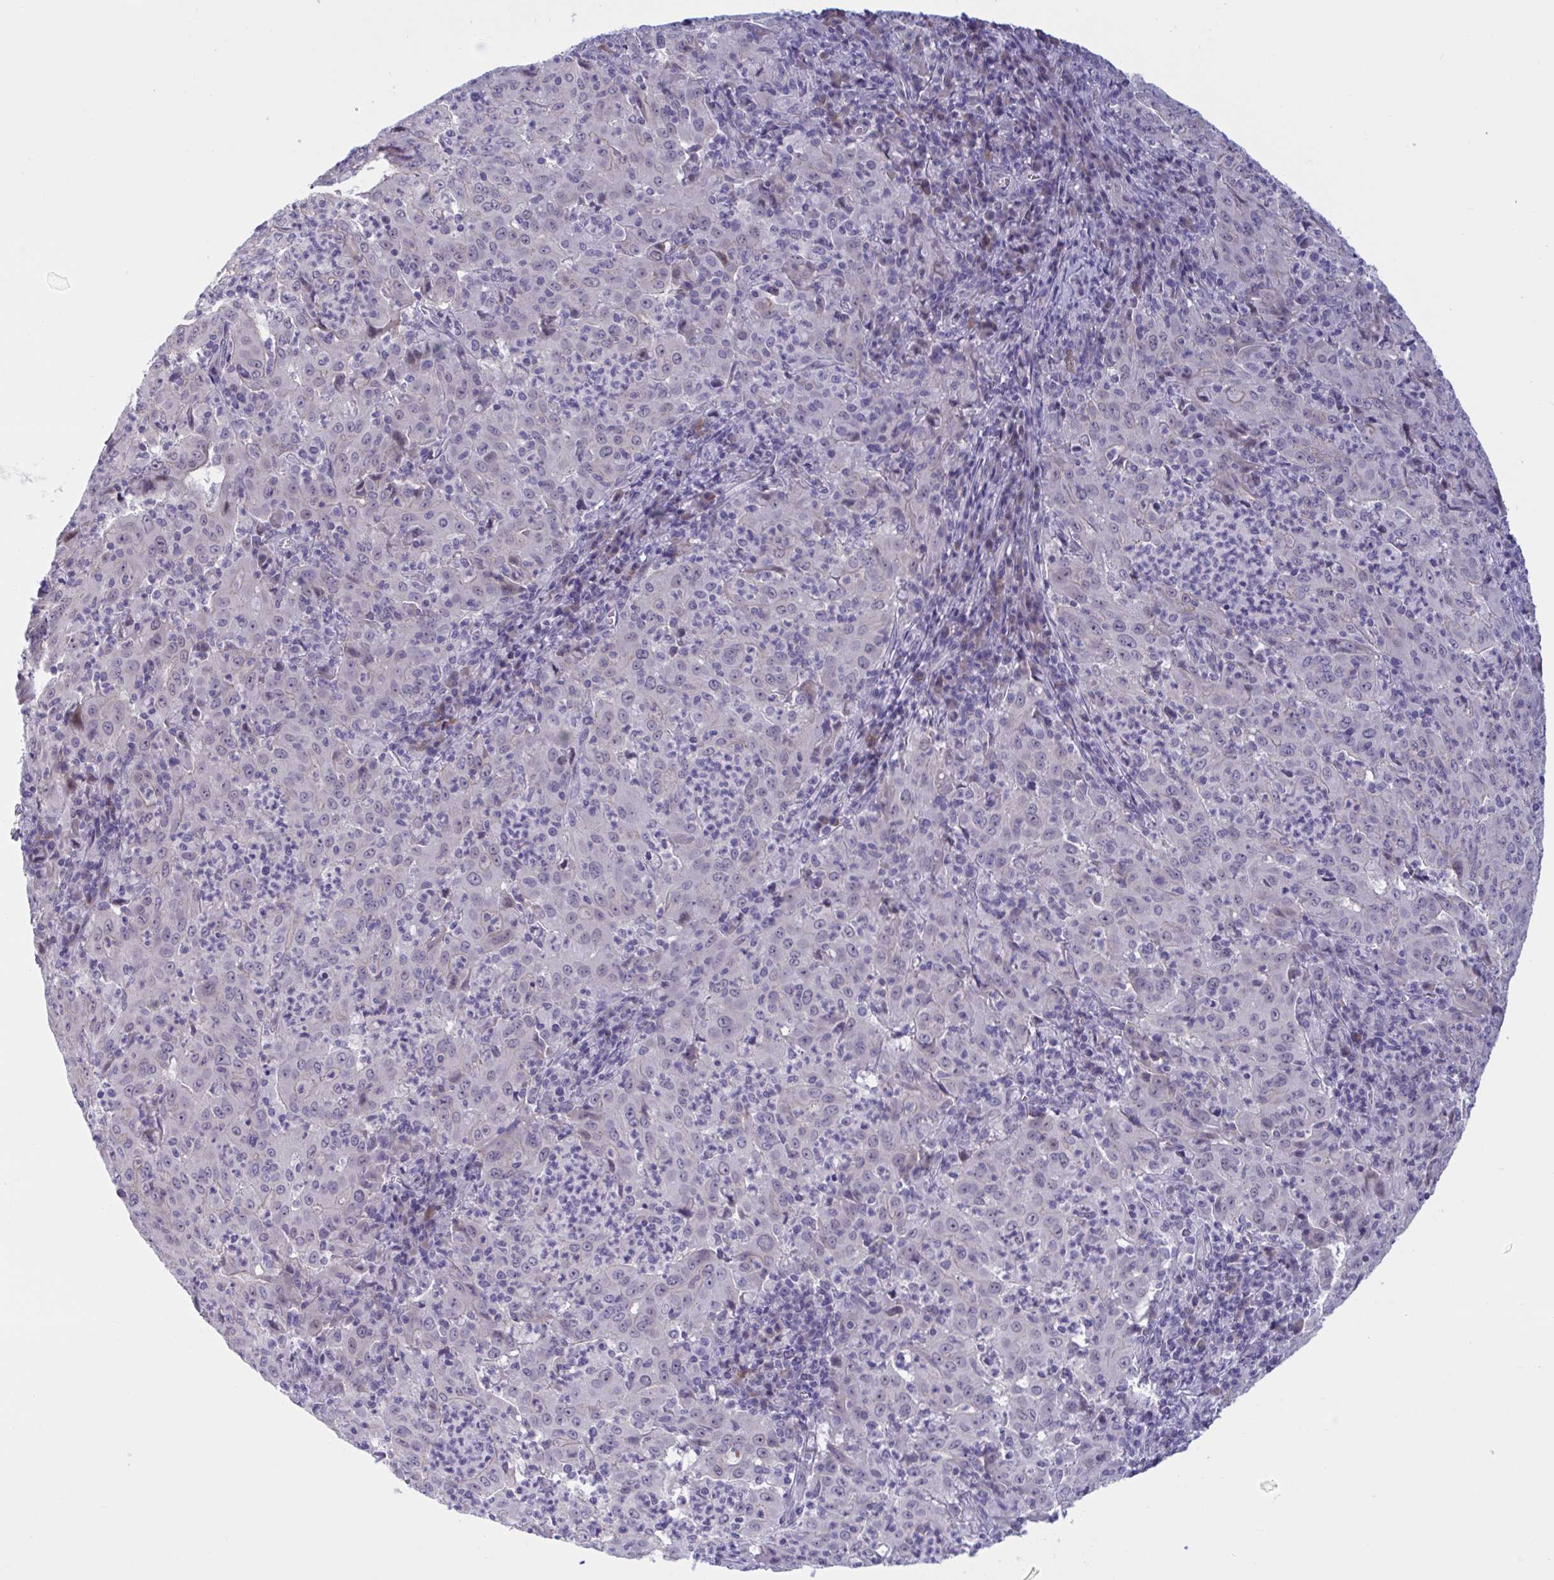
{"staining": {"intensity": "negative", "quantity": "none", "location": "none"}, "tissue": "pancreatic cancer", "cell_type": "Tumor cells", "image_type": "cancer", "snomed": [{"axis": "morphology", "description": "Adenocarcinoma, NOS"}, {"axis": "topography", "description": "Pancreas"}], "caption": "There is no significant staining in tumor cells of pancreatic cancer (adenocarcinoma).", "gene": "CNGB3", "patient": {"sex": "male", "age": 63}}